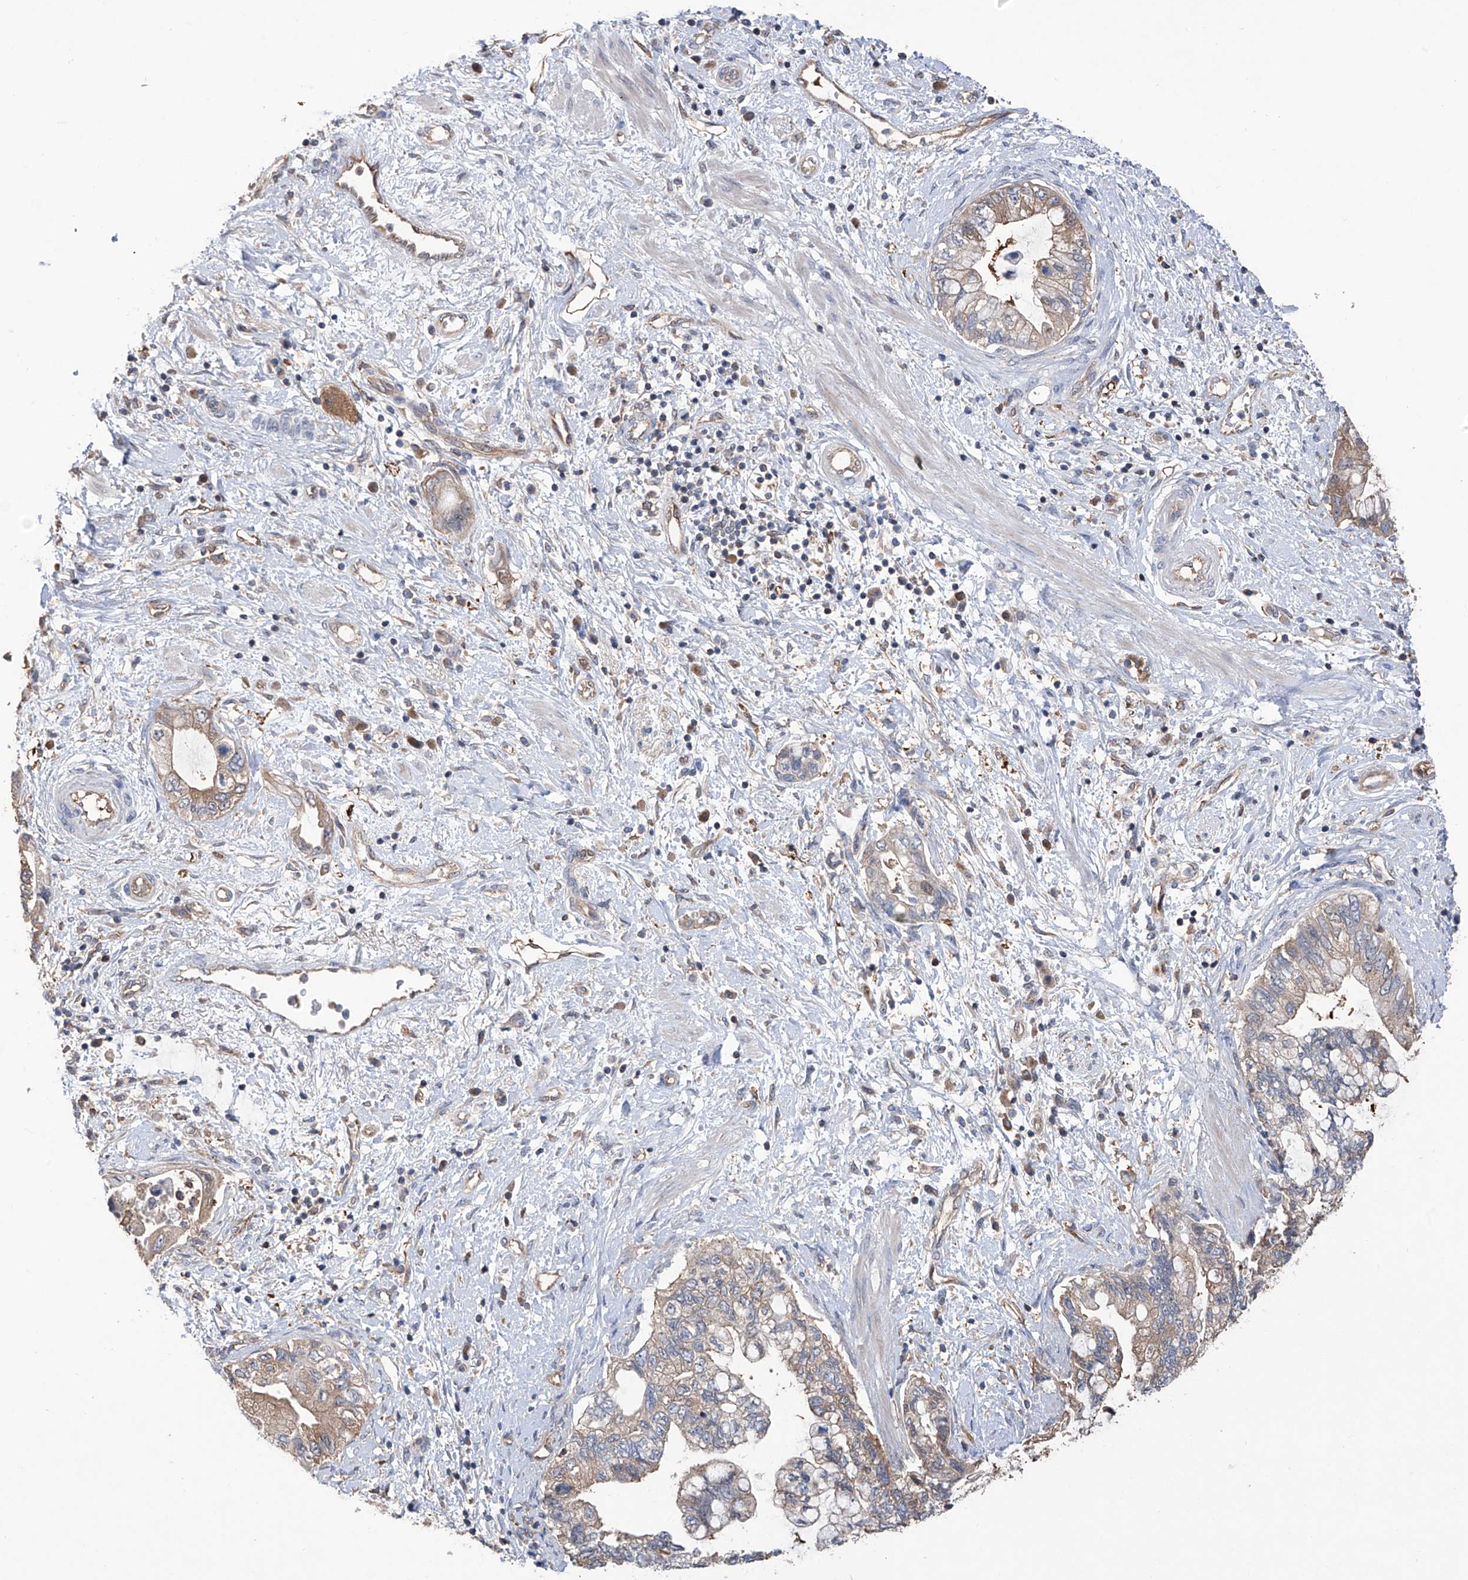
{"staining": {"intensity": "weak", "quantity": "25%-75%", "location": "cytoplasmic/membranous"}, "tissue": "pancreatic cancer", "cell_type": "Tumor cells", "image_type": "cancer", "snomed": [{"axis": "morphology", "description": "Adenocarcinoma, NOS"}, {"axis": "topography", "description": "Pancreas"}], "caption": "DAB immunohistochemical staining of pancreatic adenocarcinoma demonstrates weak cytoplasmic/membranous protein staining in about 25%-75% of tumor cells.", "gene": "NUDT17", "patient": {"sex": "female", "age": 73}}